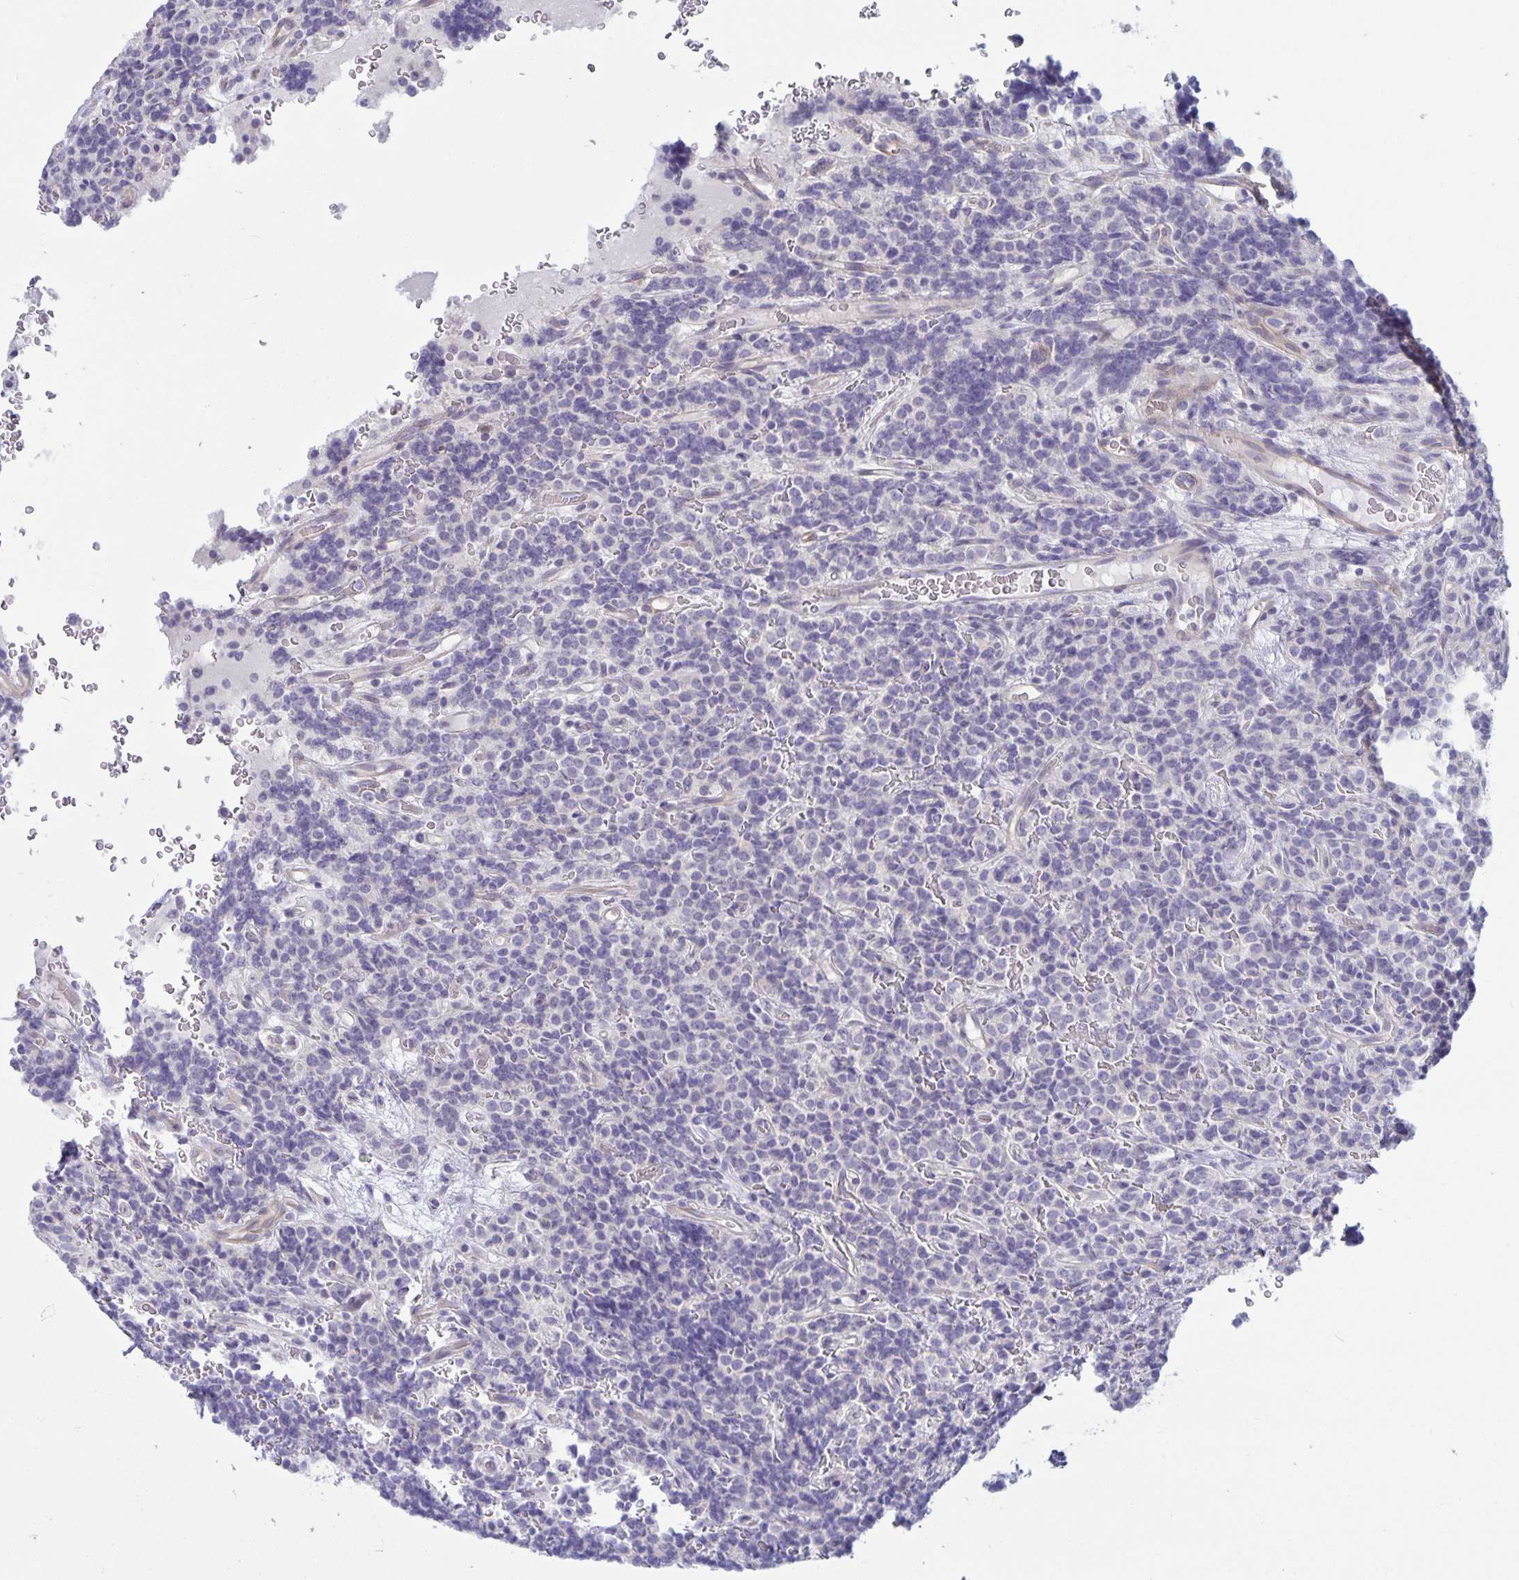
{"staining": {"intensity": "negative", "quantity": "none", "location": "none"}, "tissue": "carcinoid", "cell_type": "Tumor cells", "image_type": "cancer", "snomed": [{"axis": "morphology", "description": "Carcinoid, malignant, NOS"}, {"axis": "topography", "description": "Pancreas"}], "caption": "An image of malignant carcinoid stained for a protein exhibits no brown staining in tumor cells.", "gene": "PLCB3", "patient": {"sex": "male", "age": 36}}